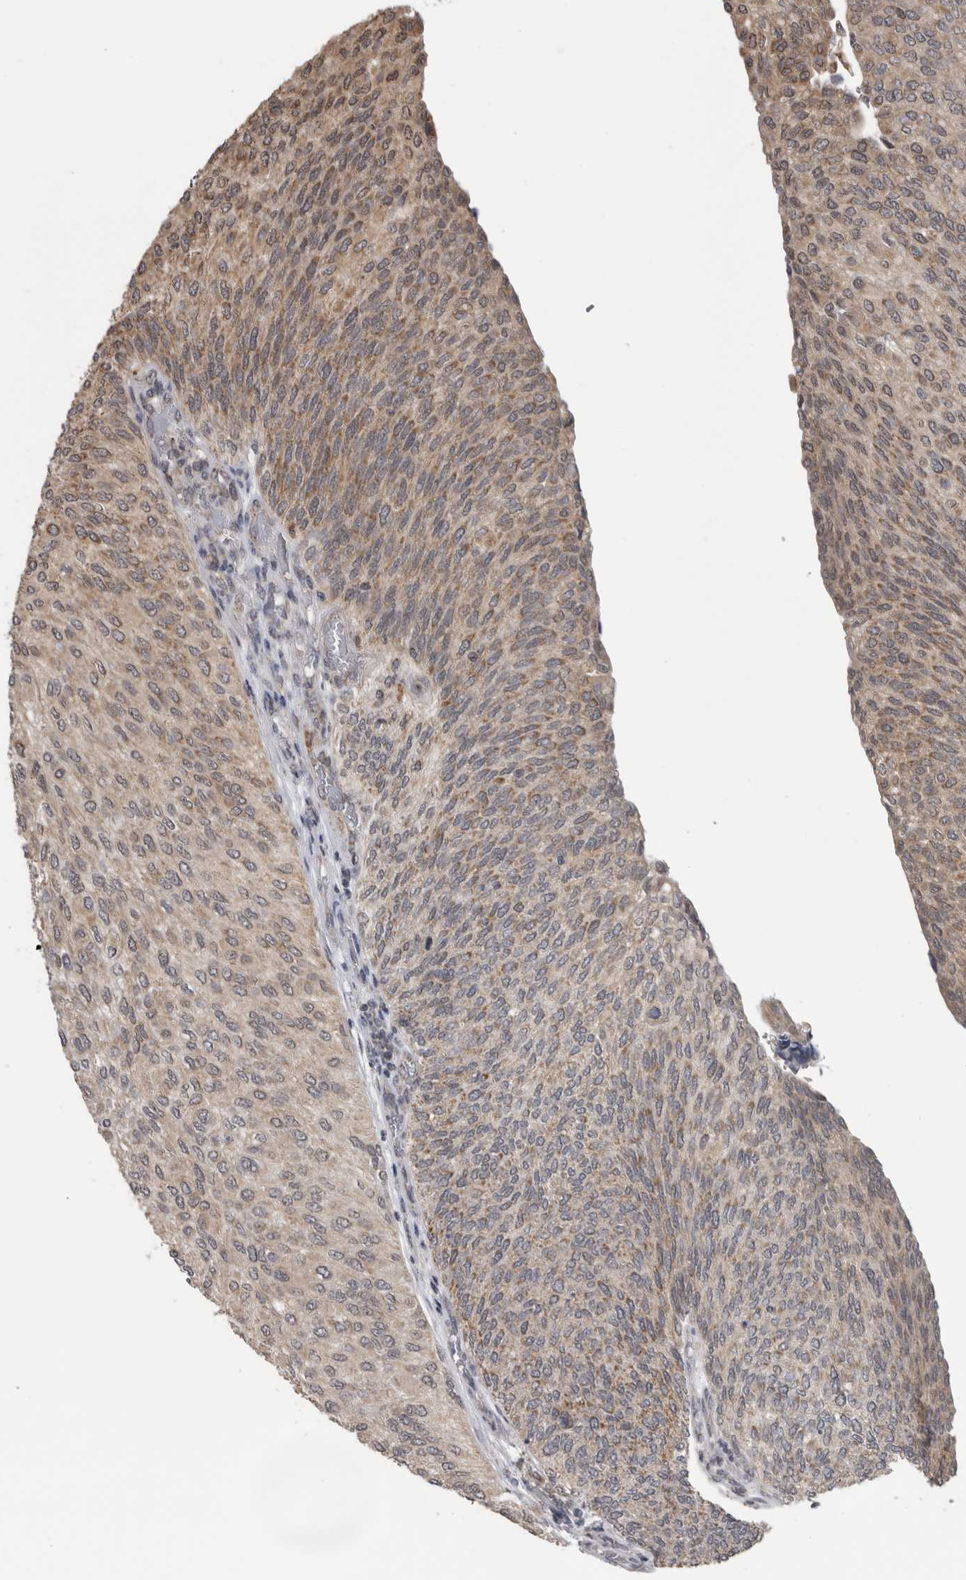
{"staining": {"intensity": "weak", "quantity": ">75%", "location": "cytoplasmic/membranous"}, "tissue": "urothelial cancer", "cell_type": "Tumor cells", "image_type": "cancer", "snomed": [{"axis": "morphology", "description": "Urothelial carcinoma, Low grade"}, {"axis": "topography", "description": "Urinary bladder"}], "caption": "Brown immunohistochemical staining in urothelial cancer shows weak cytoplasmic/membranous positivity in about >75% of tumor cells.", "gene": "OR2K2", "patient": {"sex": "female", "age": 79}}